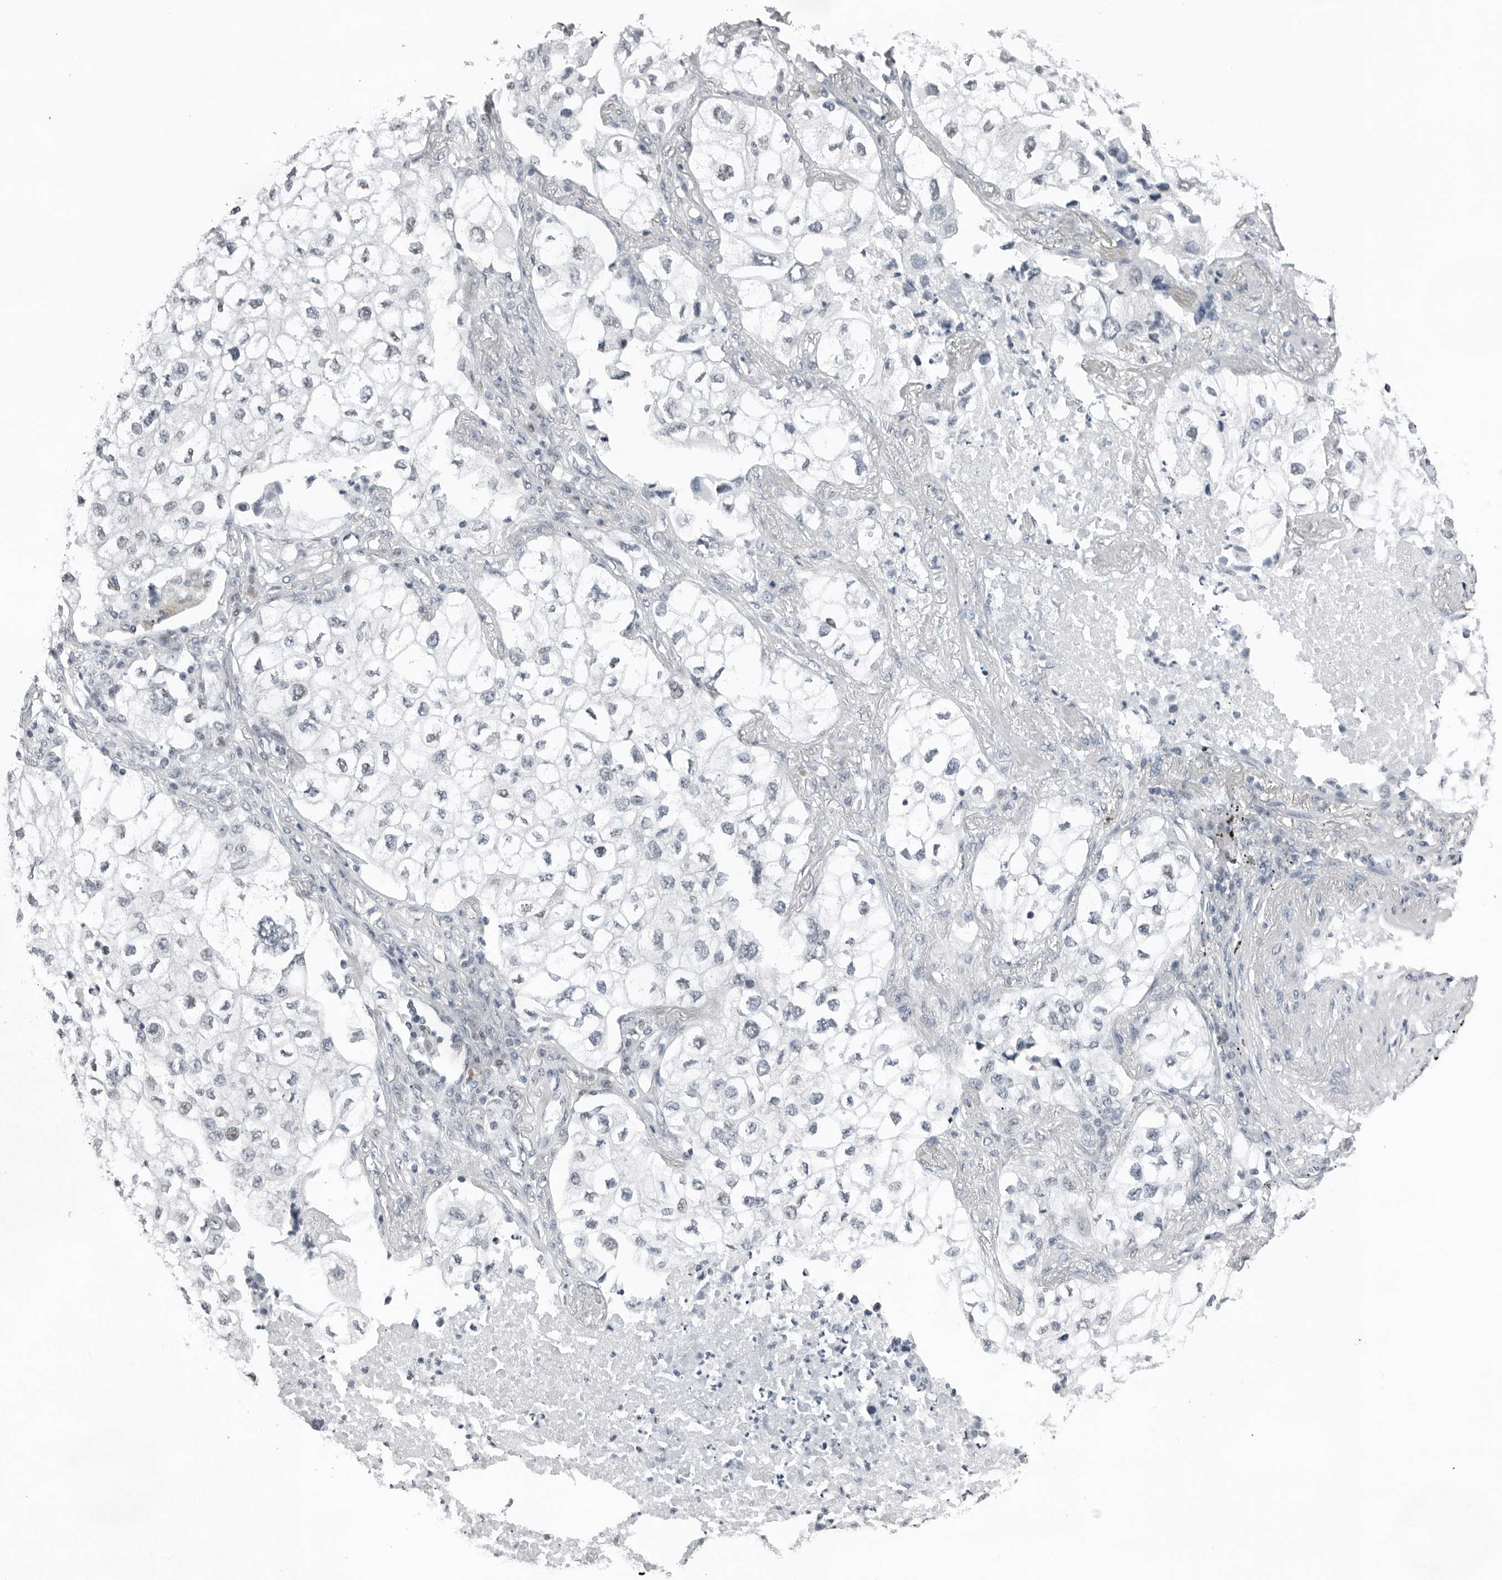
{"staining": {"intensity": "negative", "quantity": "none", "location": "none"}, "tissue": "lung cancer", "cell_type": "Tumor cells", "image_type": "cancer", "snomed": [{"axis": "morphology", "description": "Adenocarcinoma, NOS"}, {"axis": "topography", "description": "Lung"}], "caption": "An immunohistochemistry histopathology image of lung cancer is shown. There is no staining in tumor cells of lung cancer.", "gene": "PPP1R42", "patient": {"sex": "male", "age": 63}}